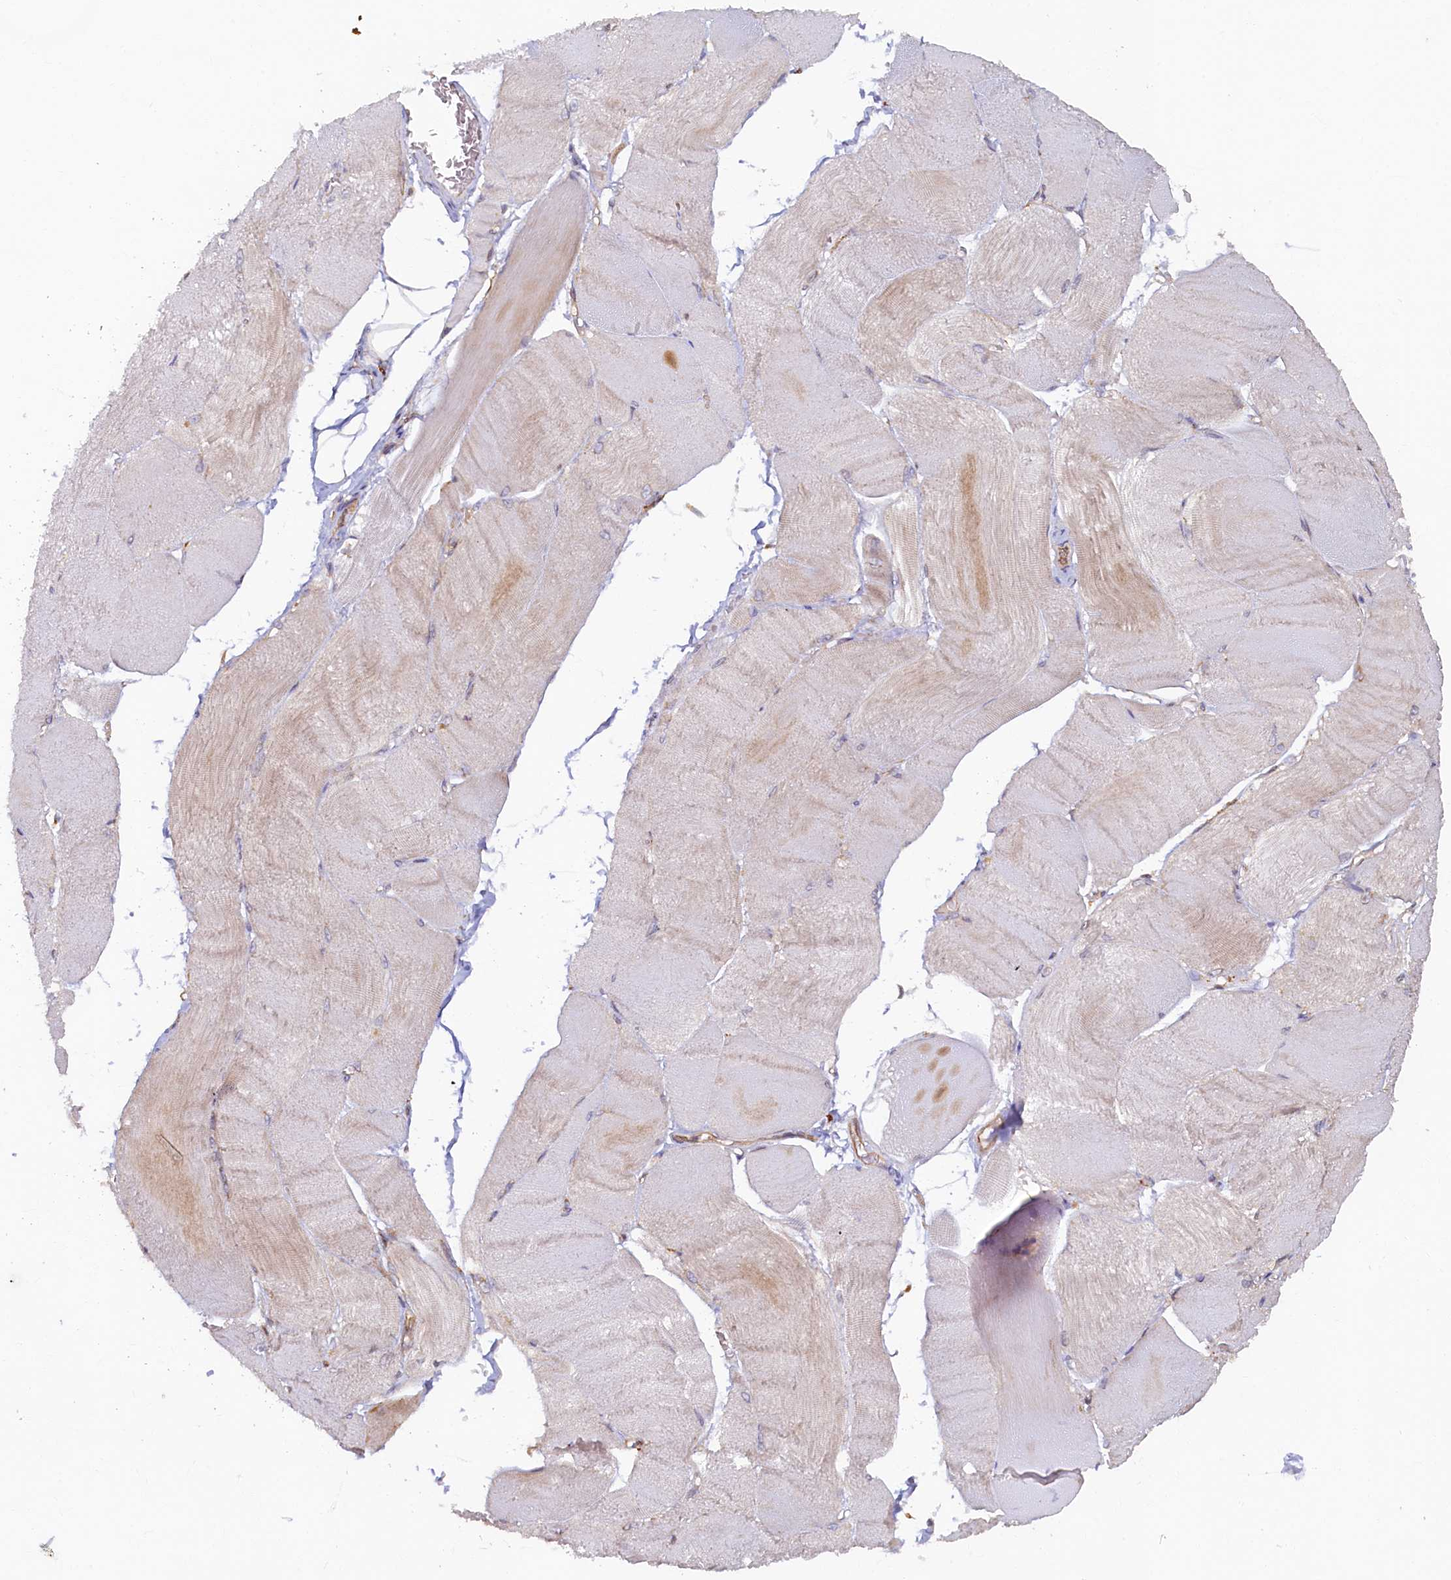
{"staining": {"intensity": "weak", "quantity": "<25%", "location": "cytoplasmic/membranous"}, "tissue": "skeletal muscle", "cell_type": "Myocytes", "image_type": "normal", "snomed": [{"axis": "morphology", "description": "Normal tissue, NOS"}, {"axis": "morphology", "description": "Basal cell carcinoma"}, {"axis": "topography", "description": "Skeletal muscle"}], "caption": "An immunohistochemistry micrograph of normal skeletal muscle is shown. There is no staining in myocytes of skeletal muscle. The staining was performed using DAB (3,3'-diaminobenzidine) to visualize the protein expression in brown, while the nuclei were stained in blue with hematoxylin (Magnification: 20x).", "gene": "STX12", "patient": {"sex": "female", "age": 64}}